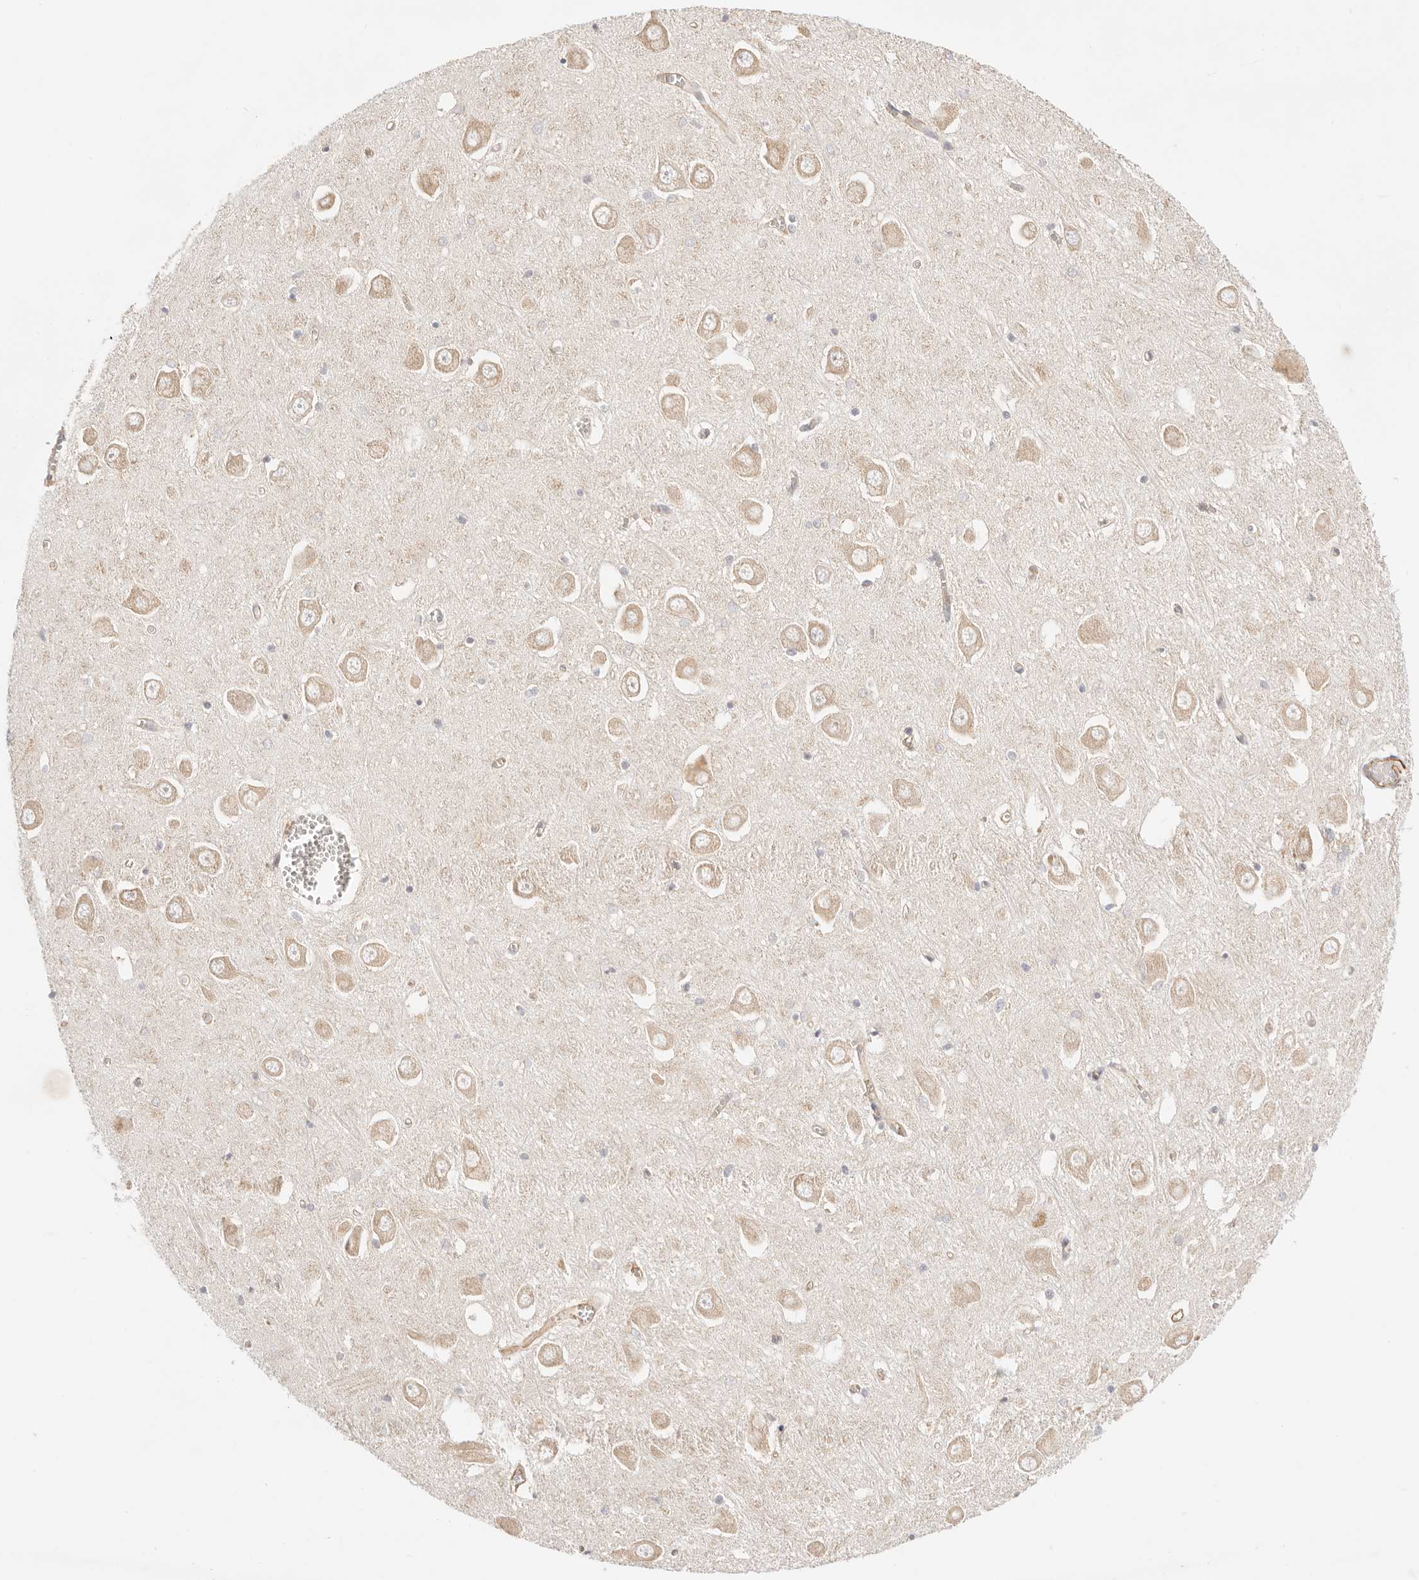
{"staining": {"intensity": "negative", "quantity": "none", "location": "none"}, "tissue": "hippocampus", "cell_type": "Glial cells", "image_type": "normal", "snomed": [{"axis": "morphology", "description": "Normal tissue, NOS"}, {"axis": "topography", "description": "Hippocampus"}], "caption": "Histopathology image shows no protein expression in glial cells of normal hippocampus. (Immunohistochemistry, brightfield microscopy, high magnification).", "gene": "ZC3H11A", "patient": {"sex": "male", "age": 70}}